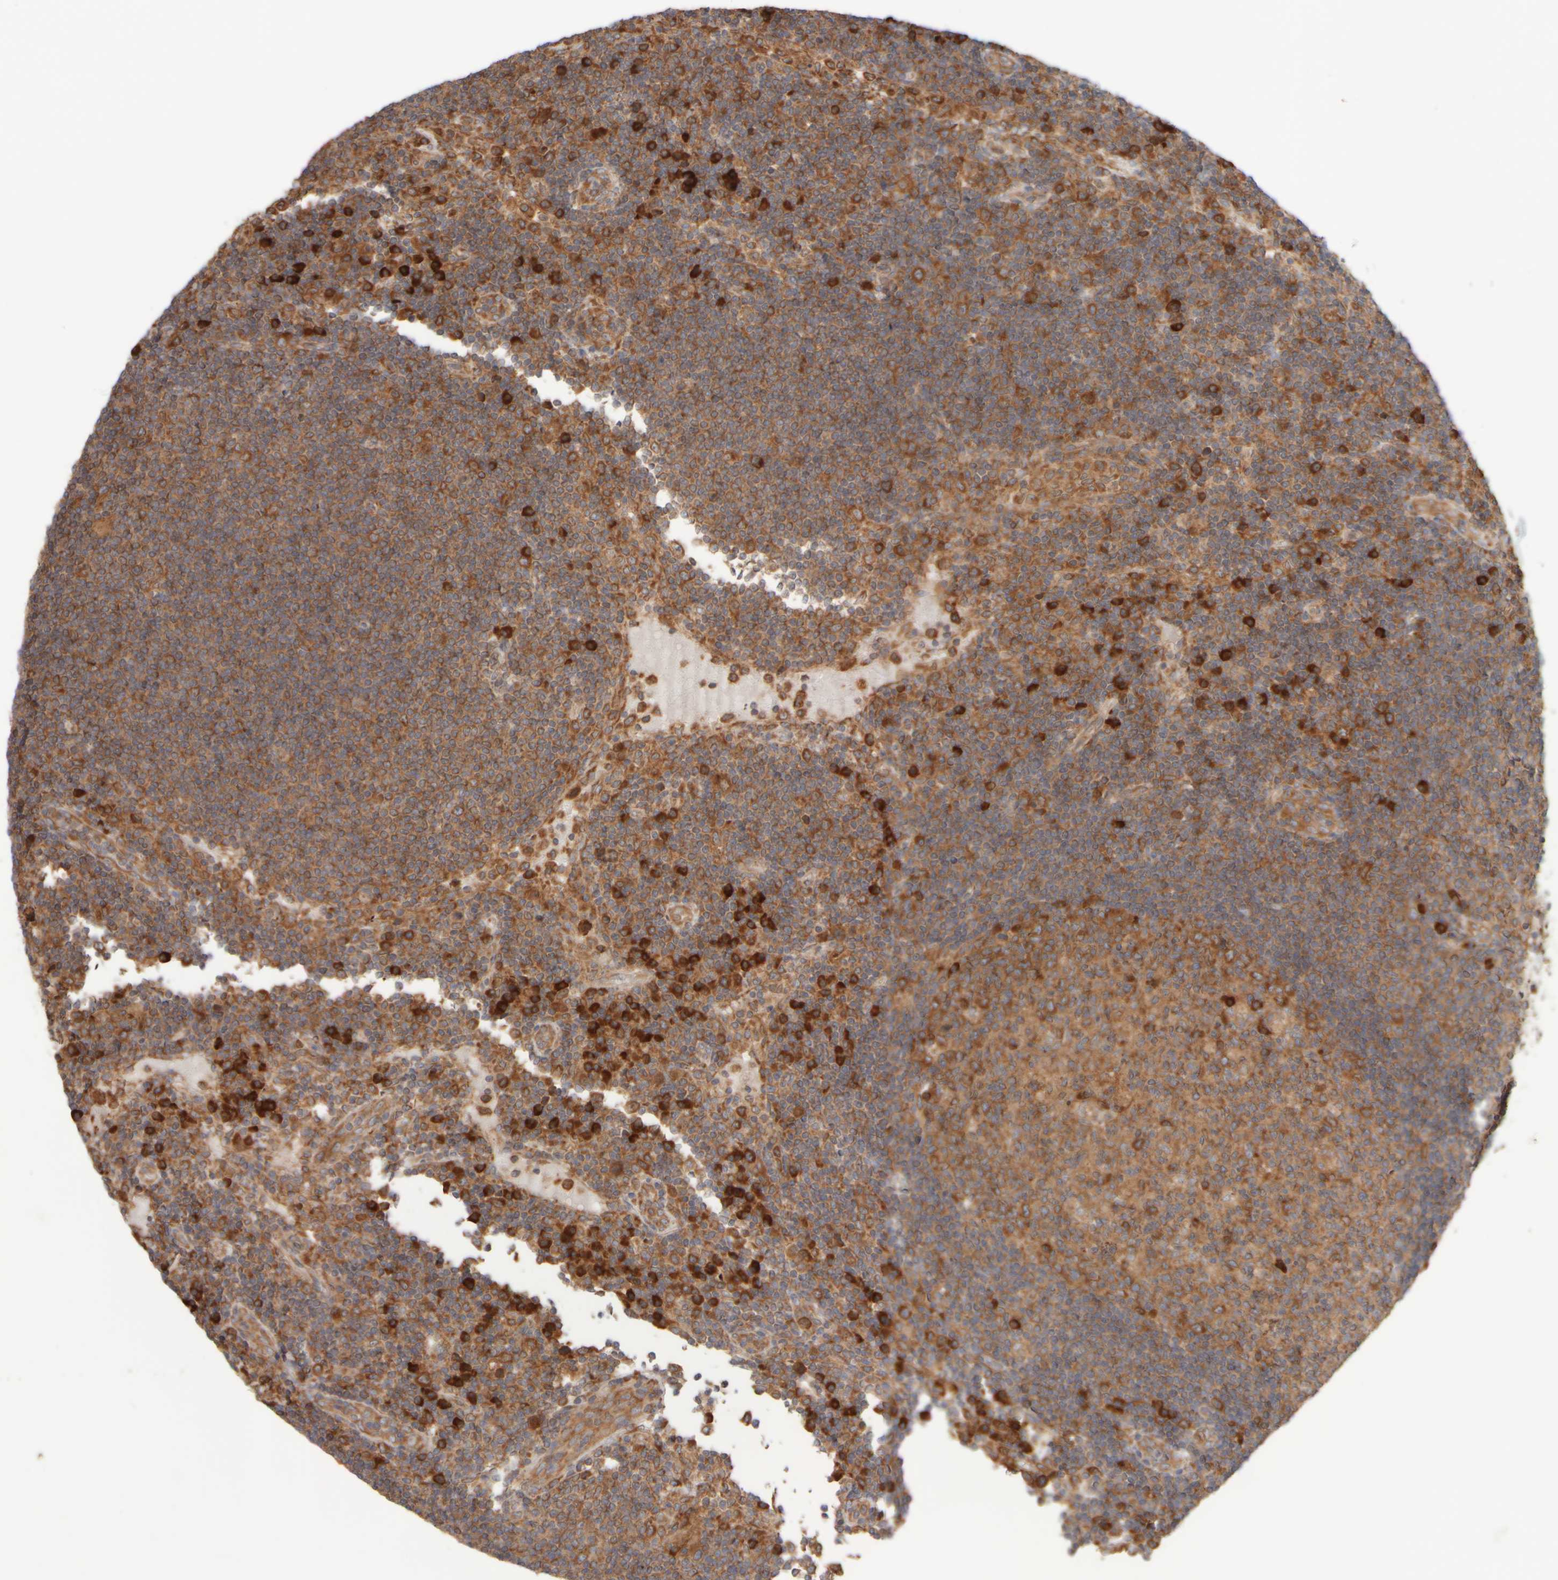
{"staining": {"intensity": "moderate", "quantity": ">75%", "location": "cytoplasmic/membranous"}, "tissue": "lymph node", "cell_type": "Germinal center cells", "image_type": "normal", "snomed": [{"axis": "morphology", "description": "Normal tissue, NOS"}, {"axis": "topography", "description": "Lymph node"}], "caption": "Protein analysis of normal lymph node shows moderate cytoplasmic/membranous staining in approximately >75% of germinal center cells.", "gene": "EIF2B3", "patient": {"sex": "female", "age": 53}}